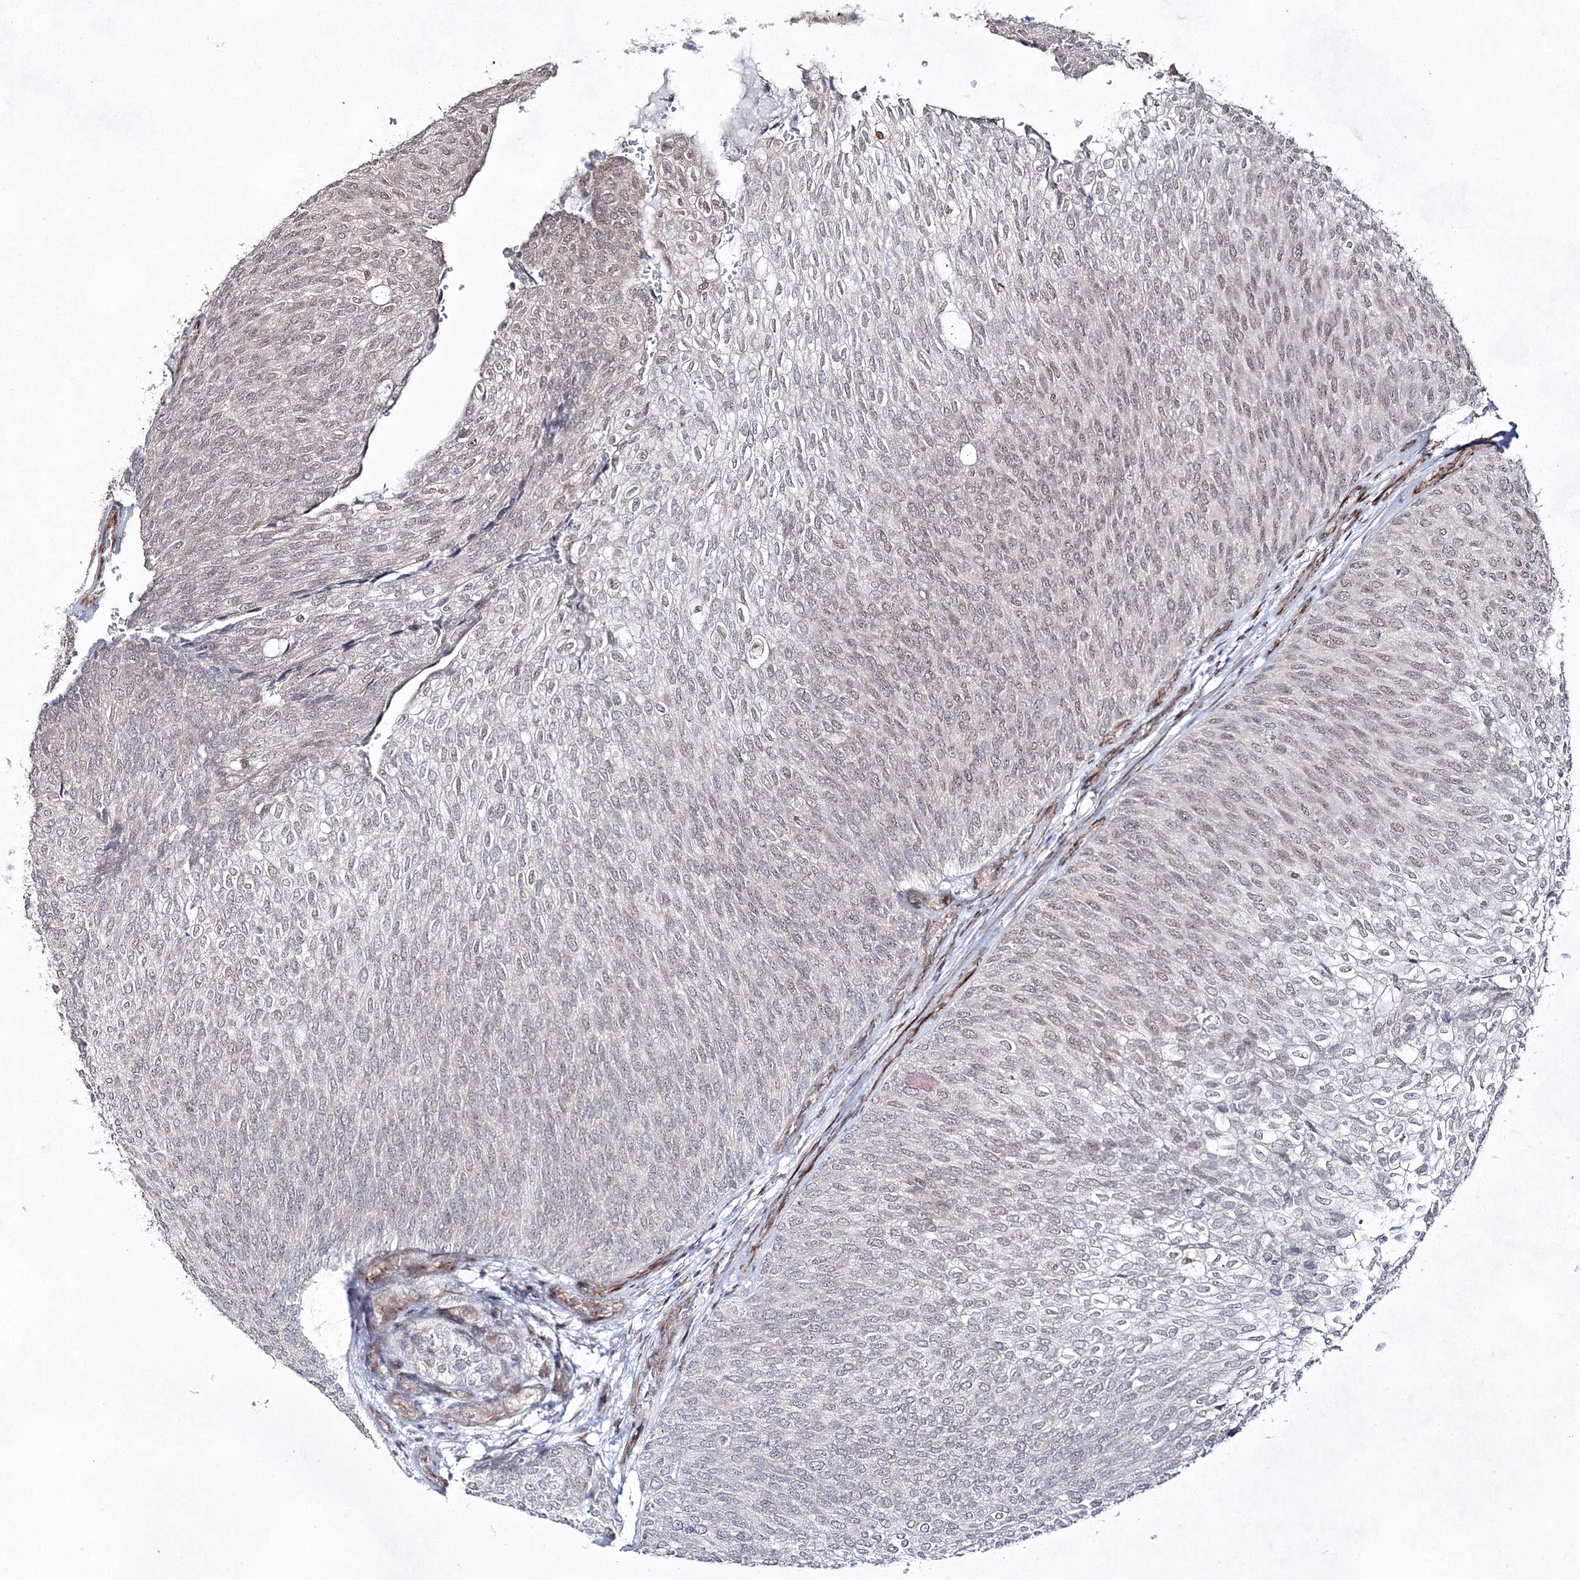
{"staining": {"intensity": "weak", "quantity": "<25%", "location": "nuclear"}, "tissue": "urothelial cancer", "cell_type": "Tumor cells", "image_type": "cancer", "snomed": [{"axis": "morphology", "description": "Urothelial carcinoma, Low grade"}, {"axis": "topography", "description": "Urinary bladder"}], "caption": "Photomicrograph shows no significant protein staining in tumor cells of urothelial cancer.", "gene": "SNIP1", "patient": {"sex": "female", "age": 79}}